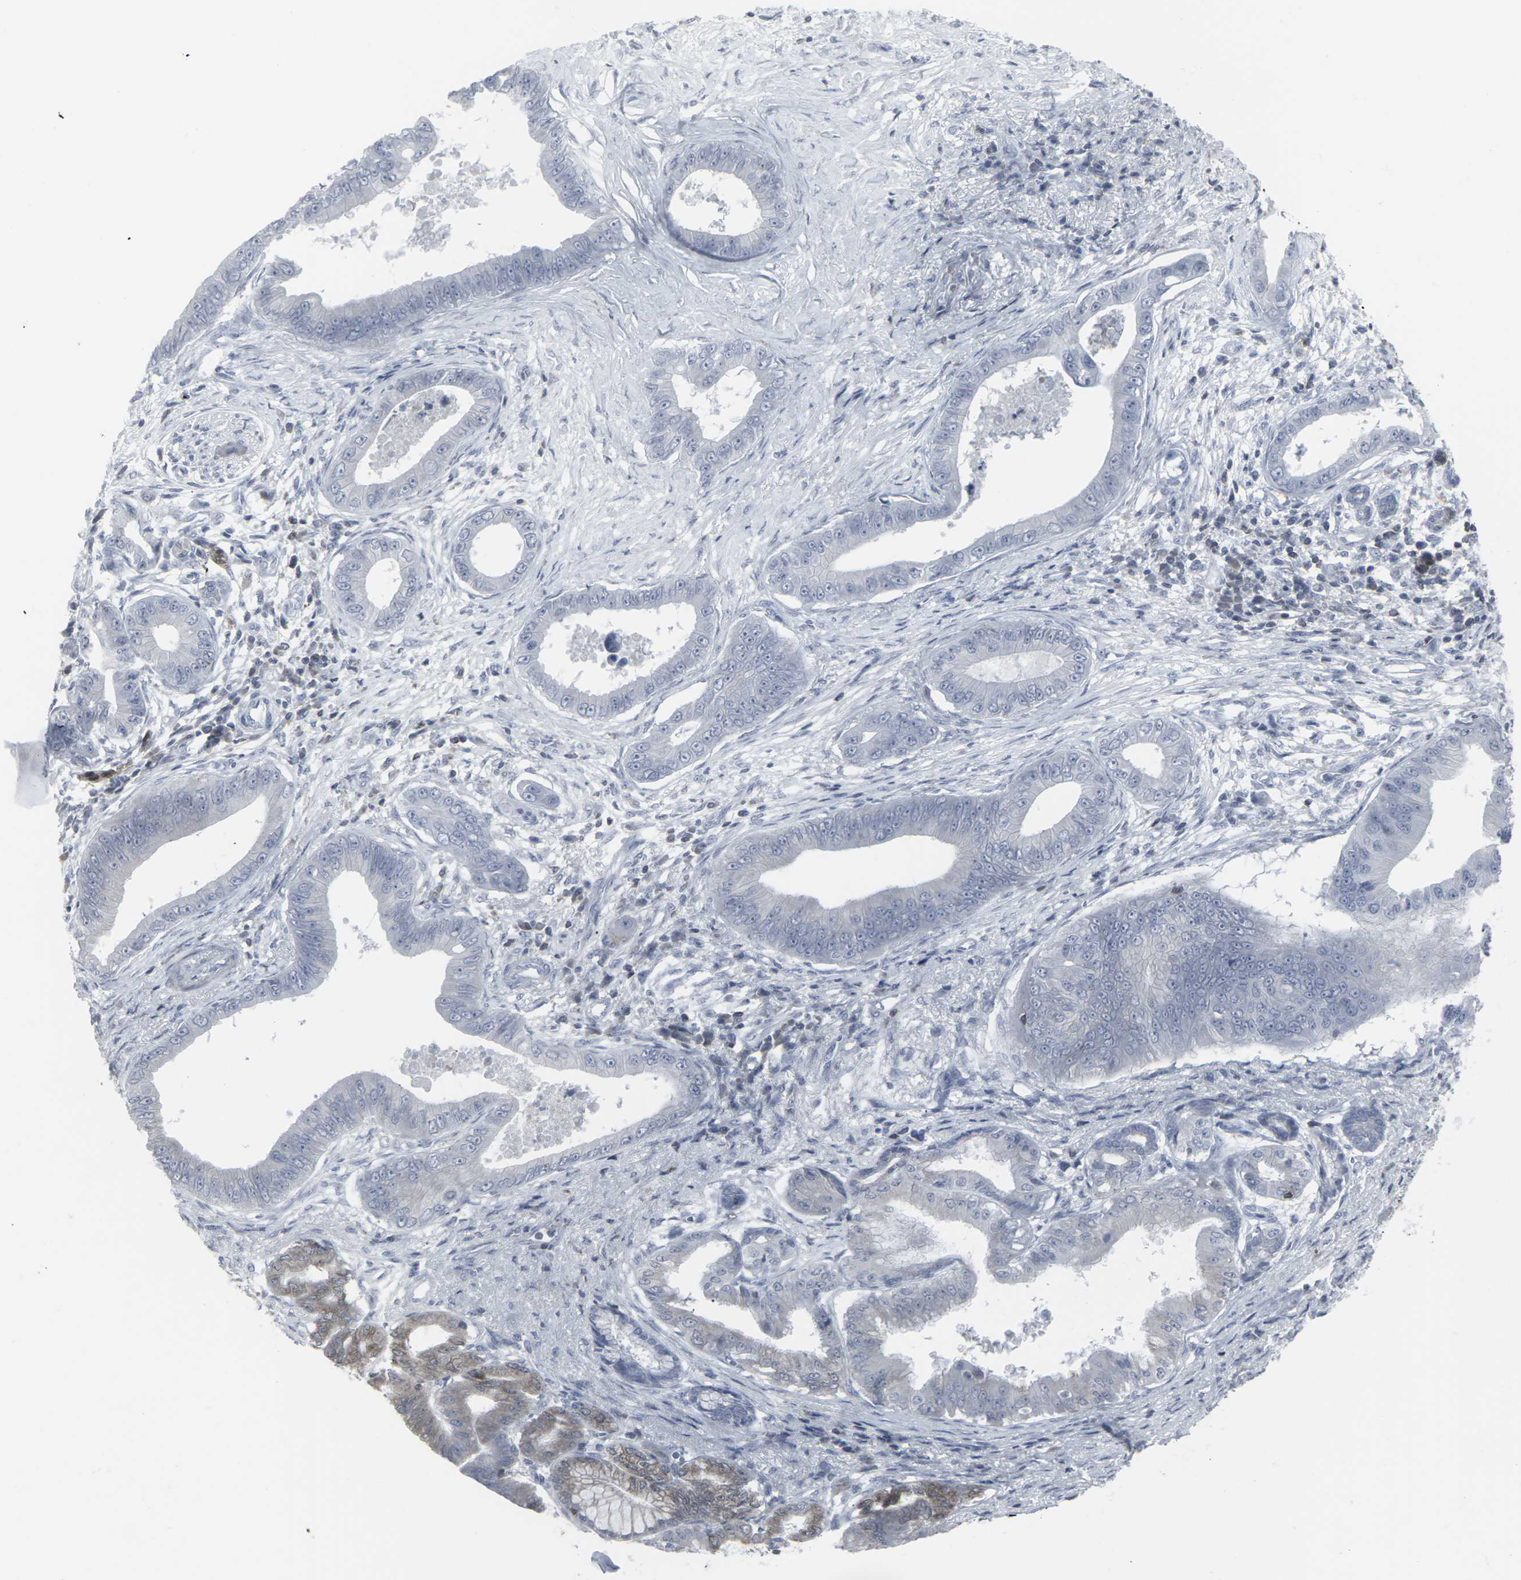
{"staining": {"intensity": "negative", "quantity": "none", "location": "none"}, "tissue": "pancreatic cancer", "cell_type": "Tumor cells", "image_type": "cancer", "snomed": [{"axis": "morphology", "description": "Adenocarcinoma, NOS"}, {"axis": "topography", "description": "Pancreas"}], "caption": "The histopathology image exhibits no significant positivity in tumor cells of pancreatic cancer.", "gene": "APOBEC2", "patient": {"sex": "male", "age": 77}}